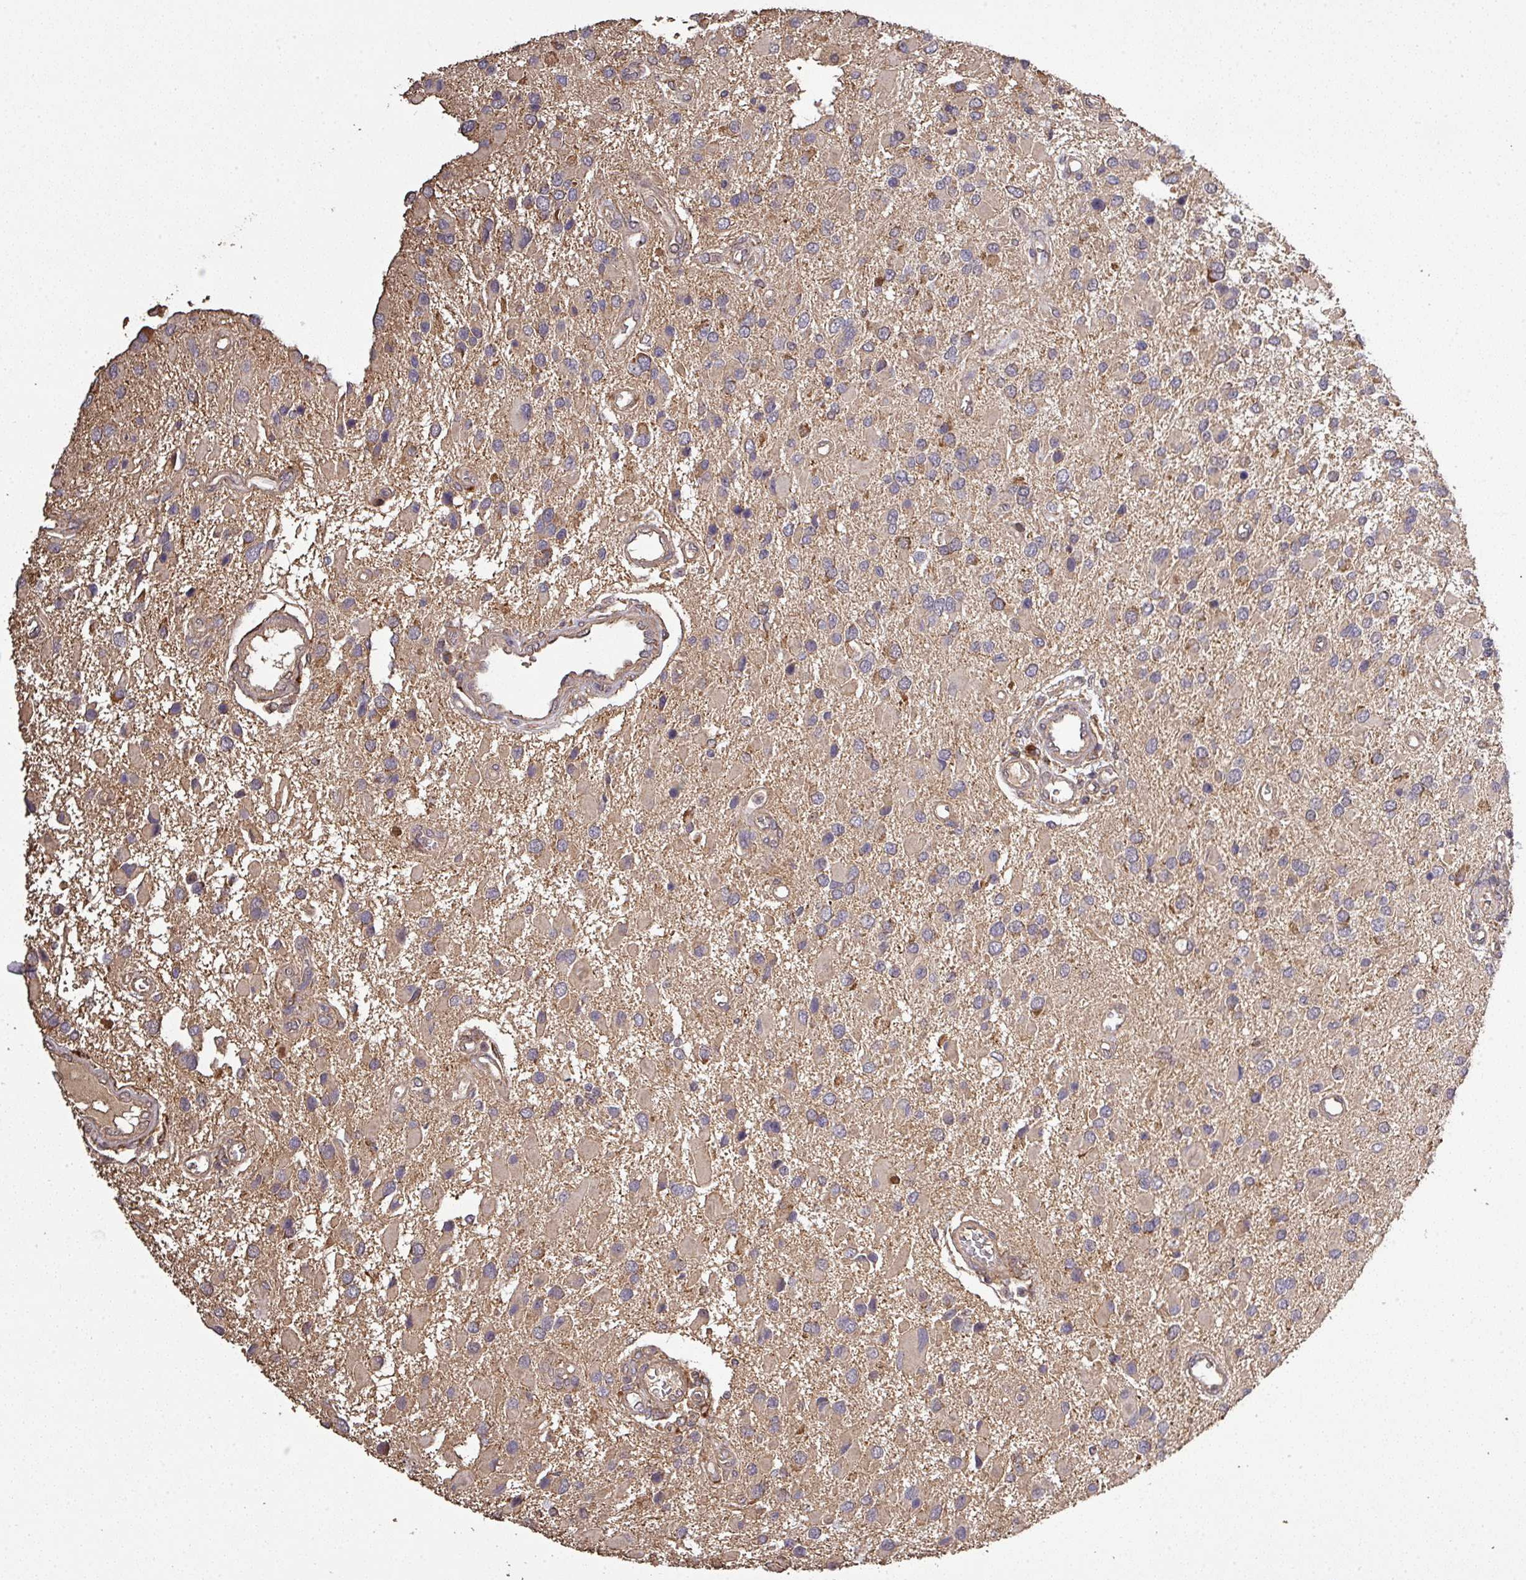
{"staining": {"intensity": "negative", "quantity": "none", "location": "none"}, "tissue": "glioma", "cell_type": "Tumor cells", "image_type": "cancer", "snomed": [{"axis": "morphology", "description": "Glioma, malignant, High grade"}, {"axis": "topography", "description": "Brain"}], "caption": "Protein analysis of glioma shows no significant positivity in tumor cells.", "gene": "ISLR", "patient": {"sex": "male", "age": 53}}